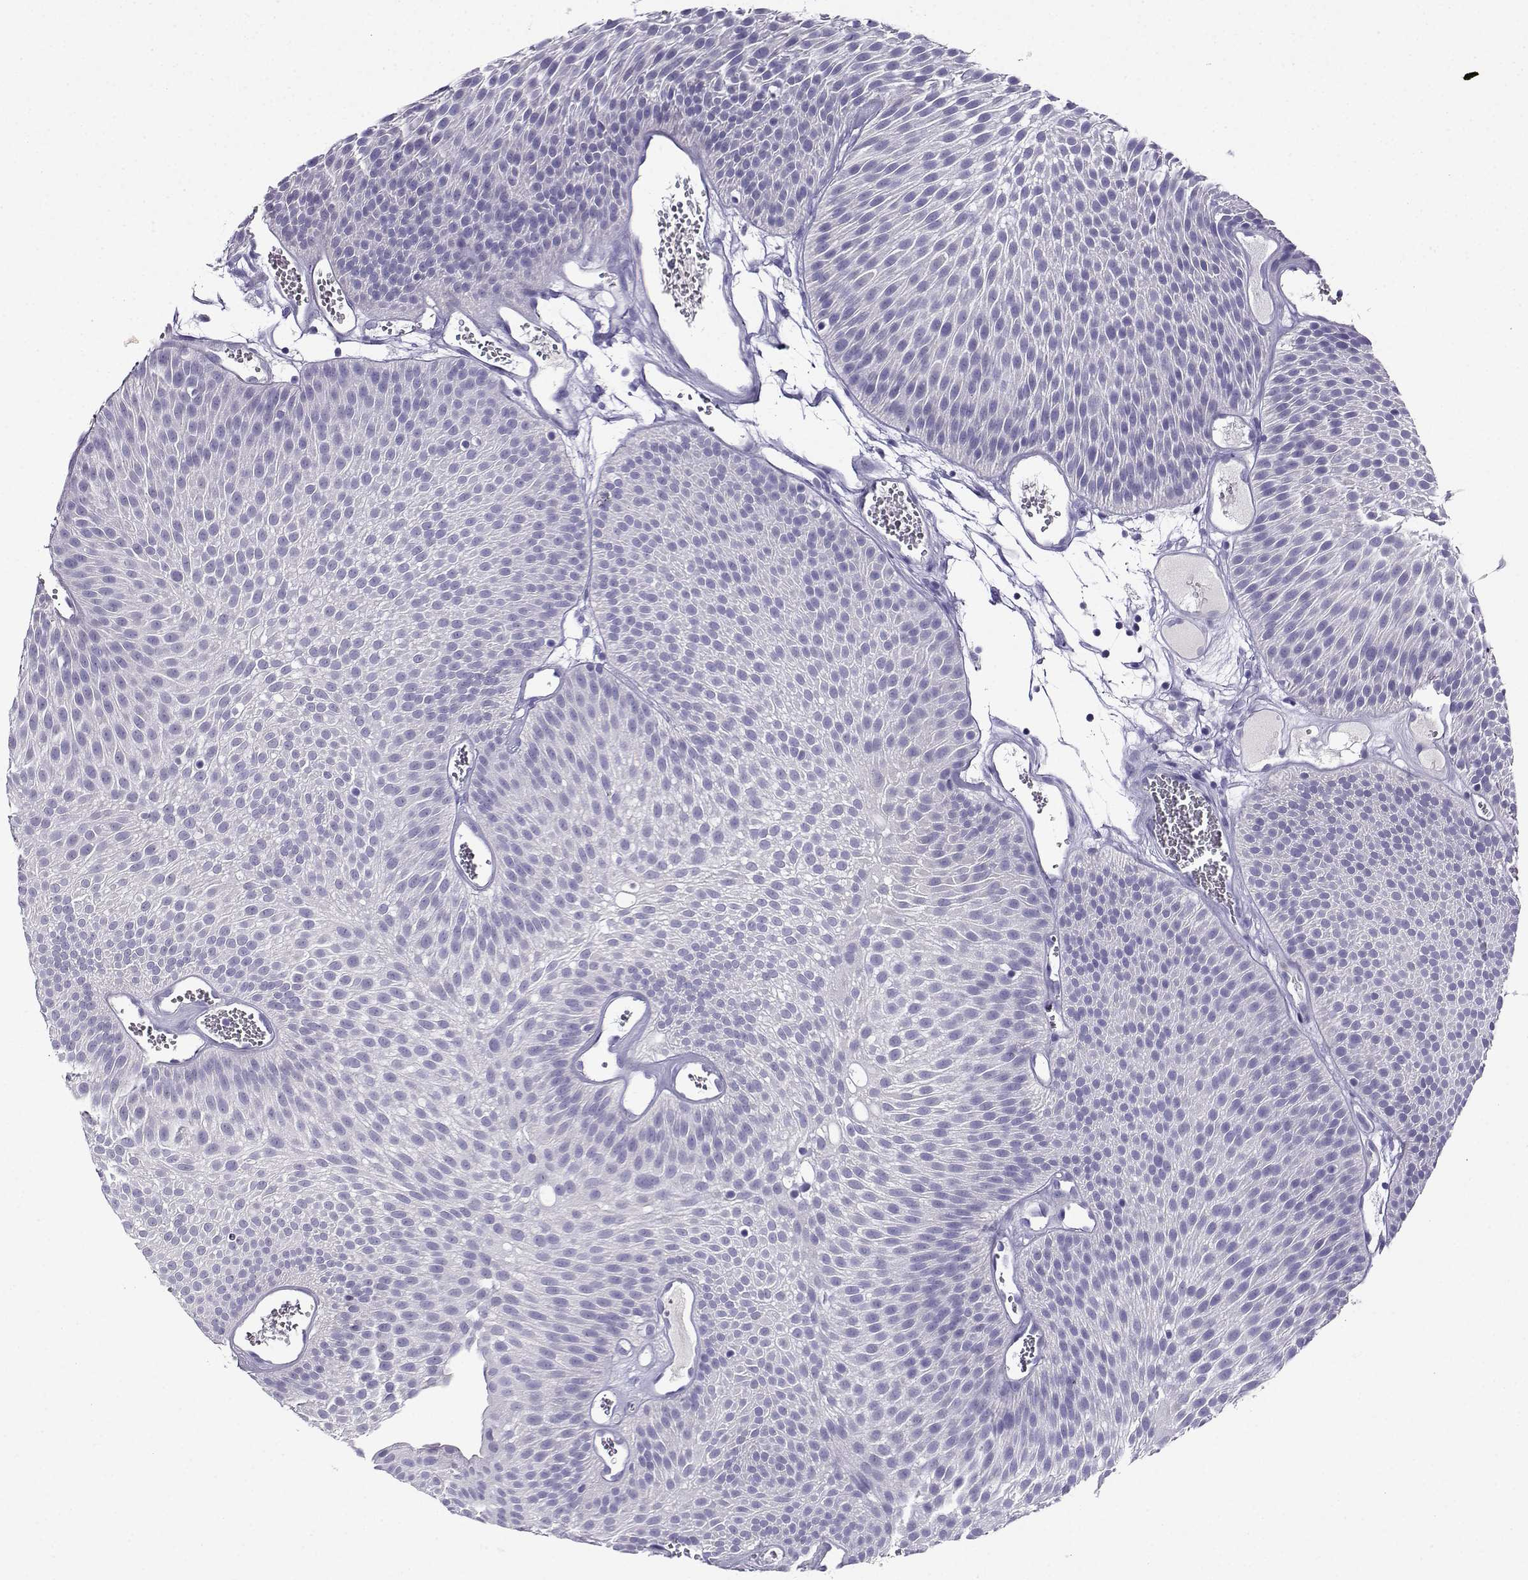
{"staining": {"intensity": "negative", "quantity": "none", "location": "none"}, "tissue": "urothelial cancer", "cell_type": "Tumor cells", "image_type": "cancer", "snomed": [{"axis": "morphology", "description": "Urothelial carcinoma, Low grade"}, {"axis": "topography", "description": "Urinary bladder"}], "caption": "This is an immunohistochemistry (IHC) photomicrograph of human urothelial carcinoma (low-grade). There is no staining in tumor cells.", "gene": "LINGO1", "patient": {"sex": "male", "age": 52}}